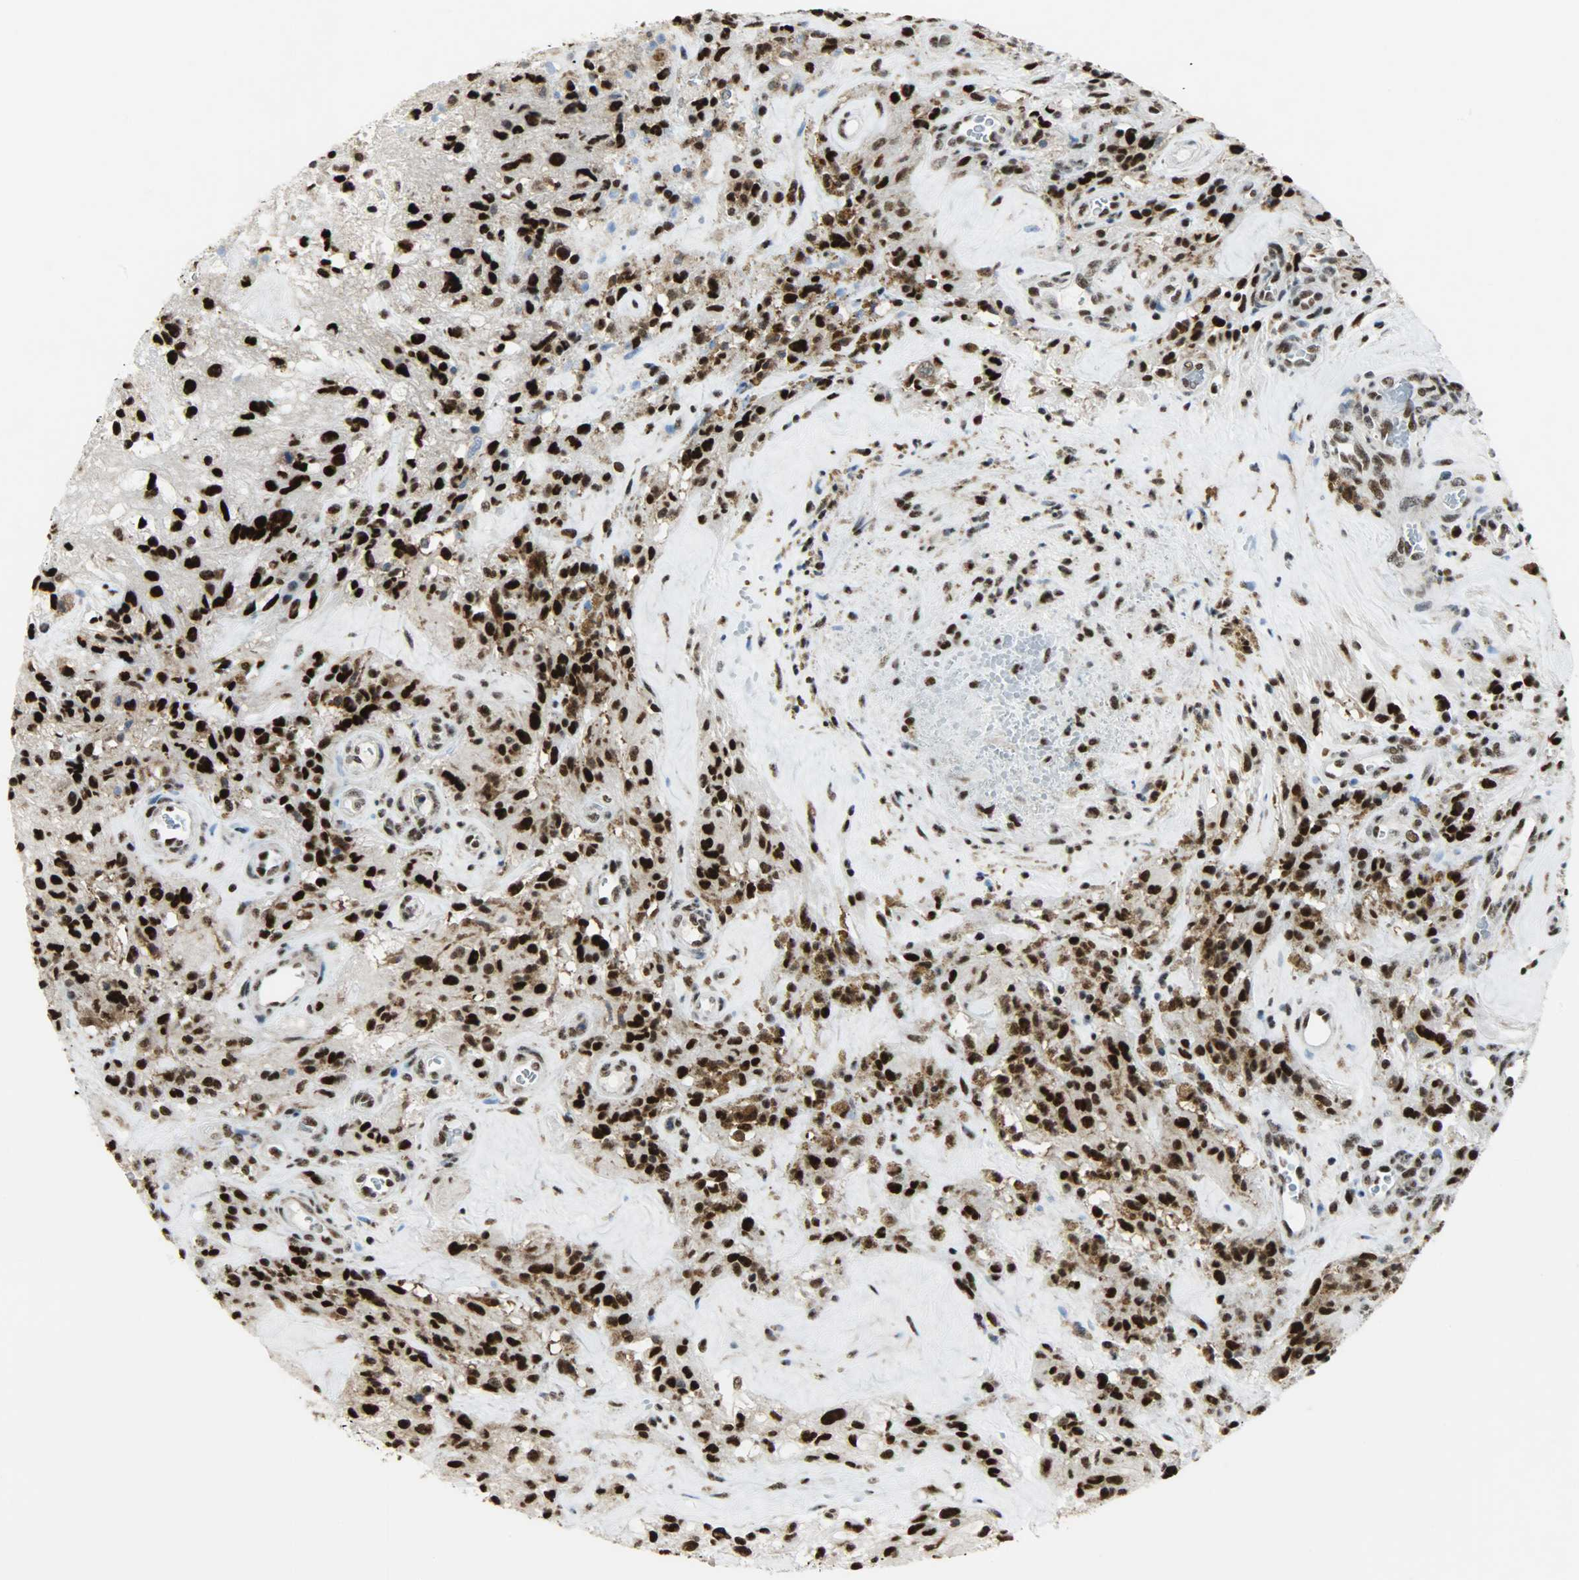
{"staining": {"intensity": "strong", "quantity": ">75%", "location": "nuclear"}, "tissue": "glioma", "cell_type": "Tumor cells", "image_type": "cancer", "snomed": [{"axis": "morphology", "description": "Normal tissue, NOS"}, {"axis": "morphology", "description": "Glioma, malignant, High grade"}, {"axis": "topography", "description": "Cerebral cortex"}], "caption": "A brown stain labels strong nuclear staining of a protein in human glioma tumor cells.", "gene": "SSB", "patient": {"sex": "male", "age": 56}}